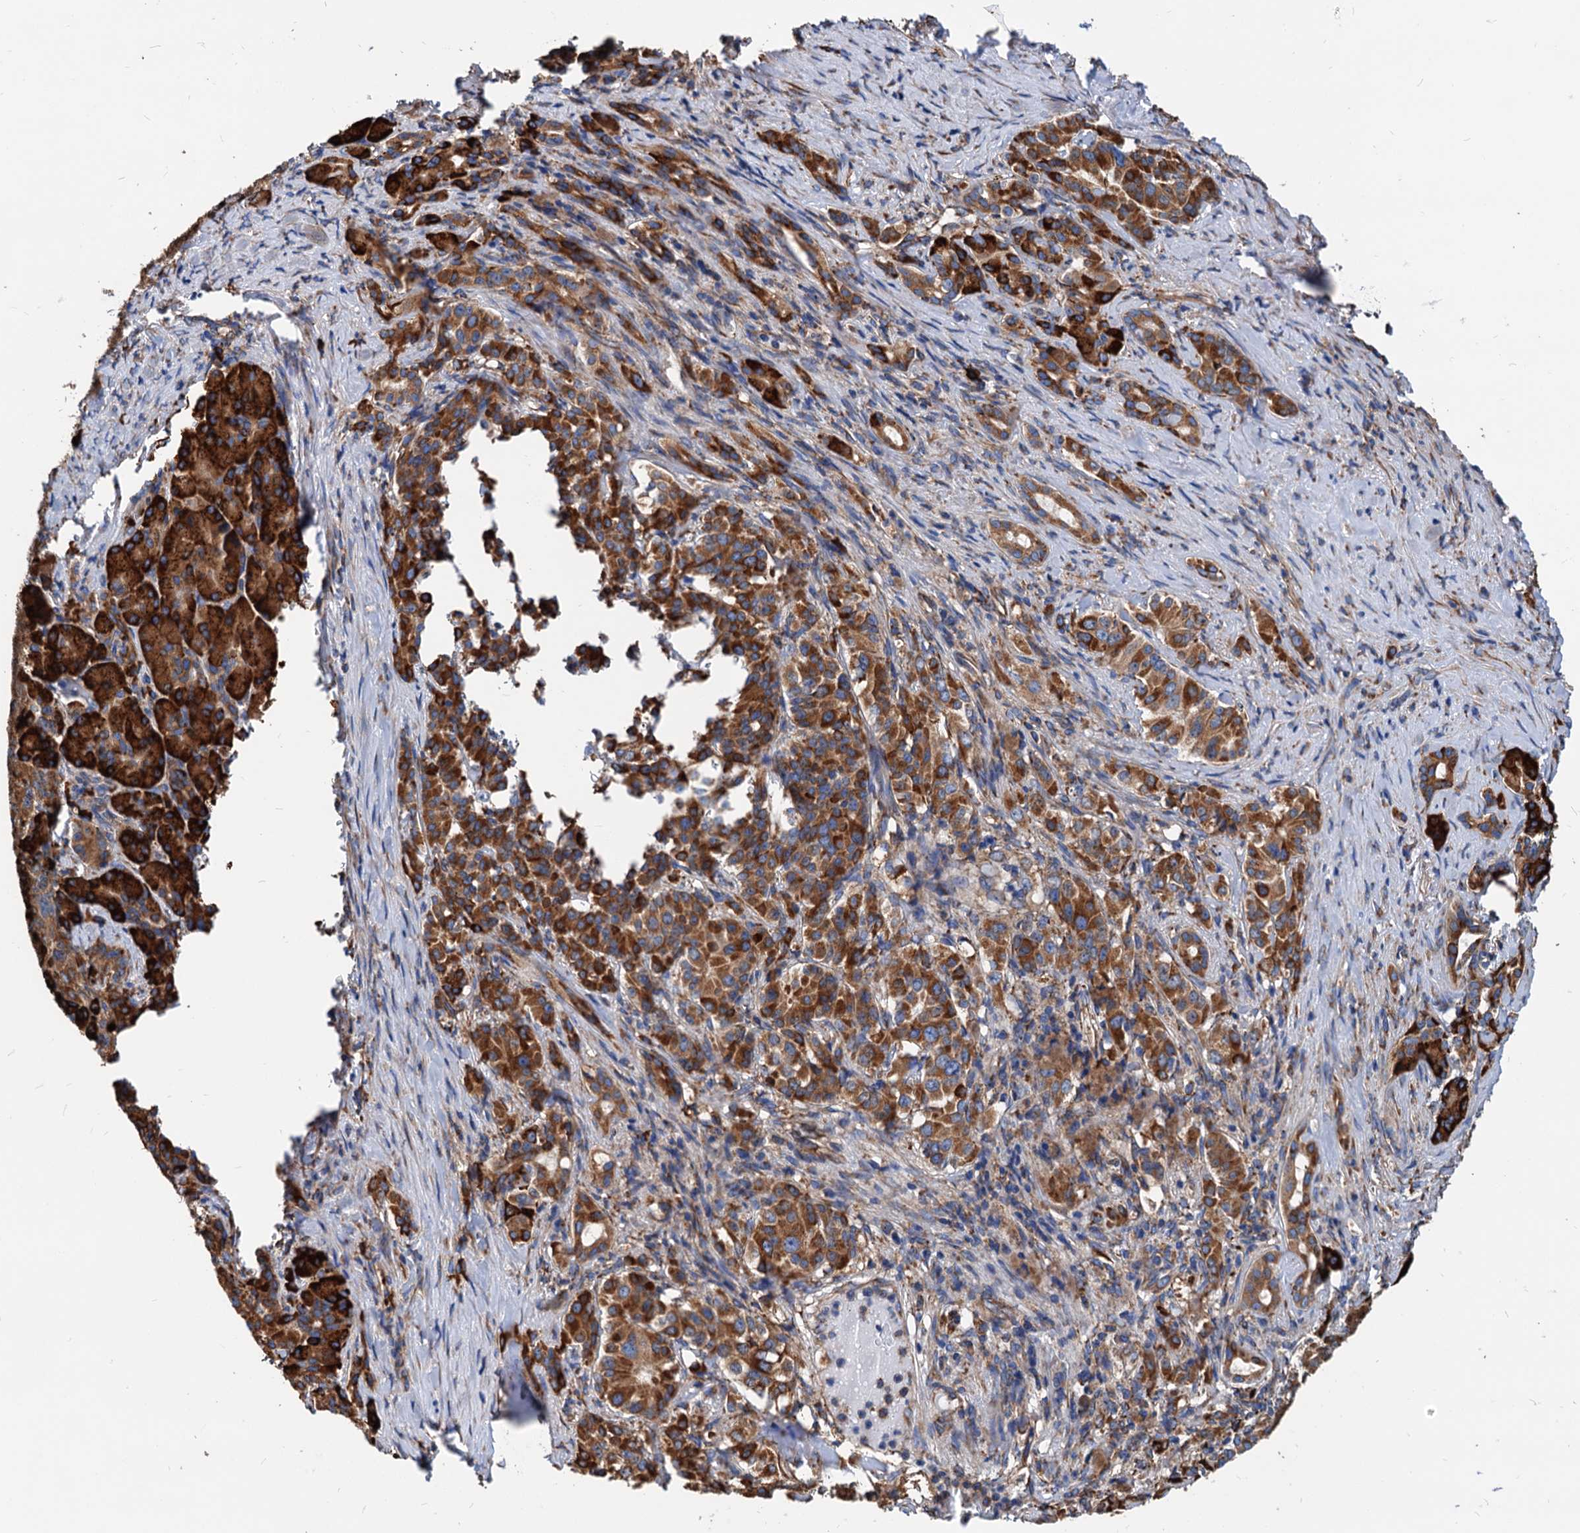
{"staining": {"intensity": "strong", "quantity": ">75%", "location": "cytoplasmic/membranous"}, "tissue": "pancreatic cancer", "cell_type": "Tumor cells", "image_type": "cancer", "snomed": [{"axis": "morphology", "description": "Adenocarcinoma, NOS"}, {"axis": "topography", "description": "Pancreas"}], "caption": "Pancreatic adenocarcinoma tissue reveals strong cytoplasmic/membranous staining in approximately >75% of tumor cells The protein is stained brown, and the nuclei are stained in blue (DAB IHC with brightfield microscopy, high magnification).", "gene": "HSPA5", "patient": {"sex": "female", "age": 74}}